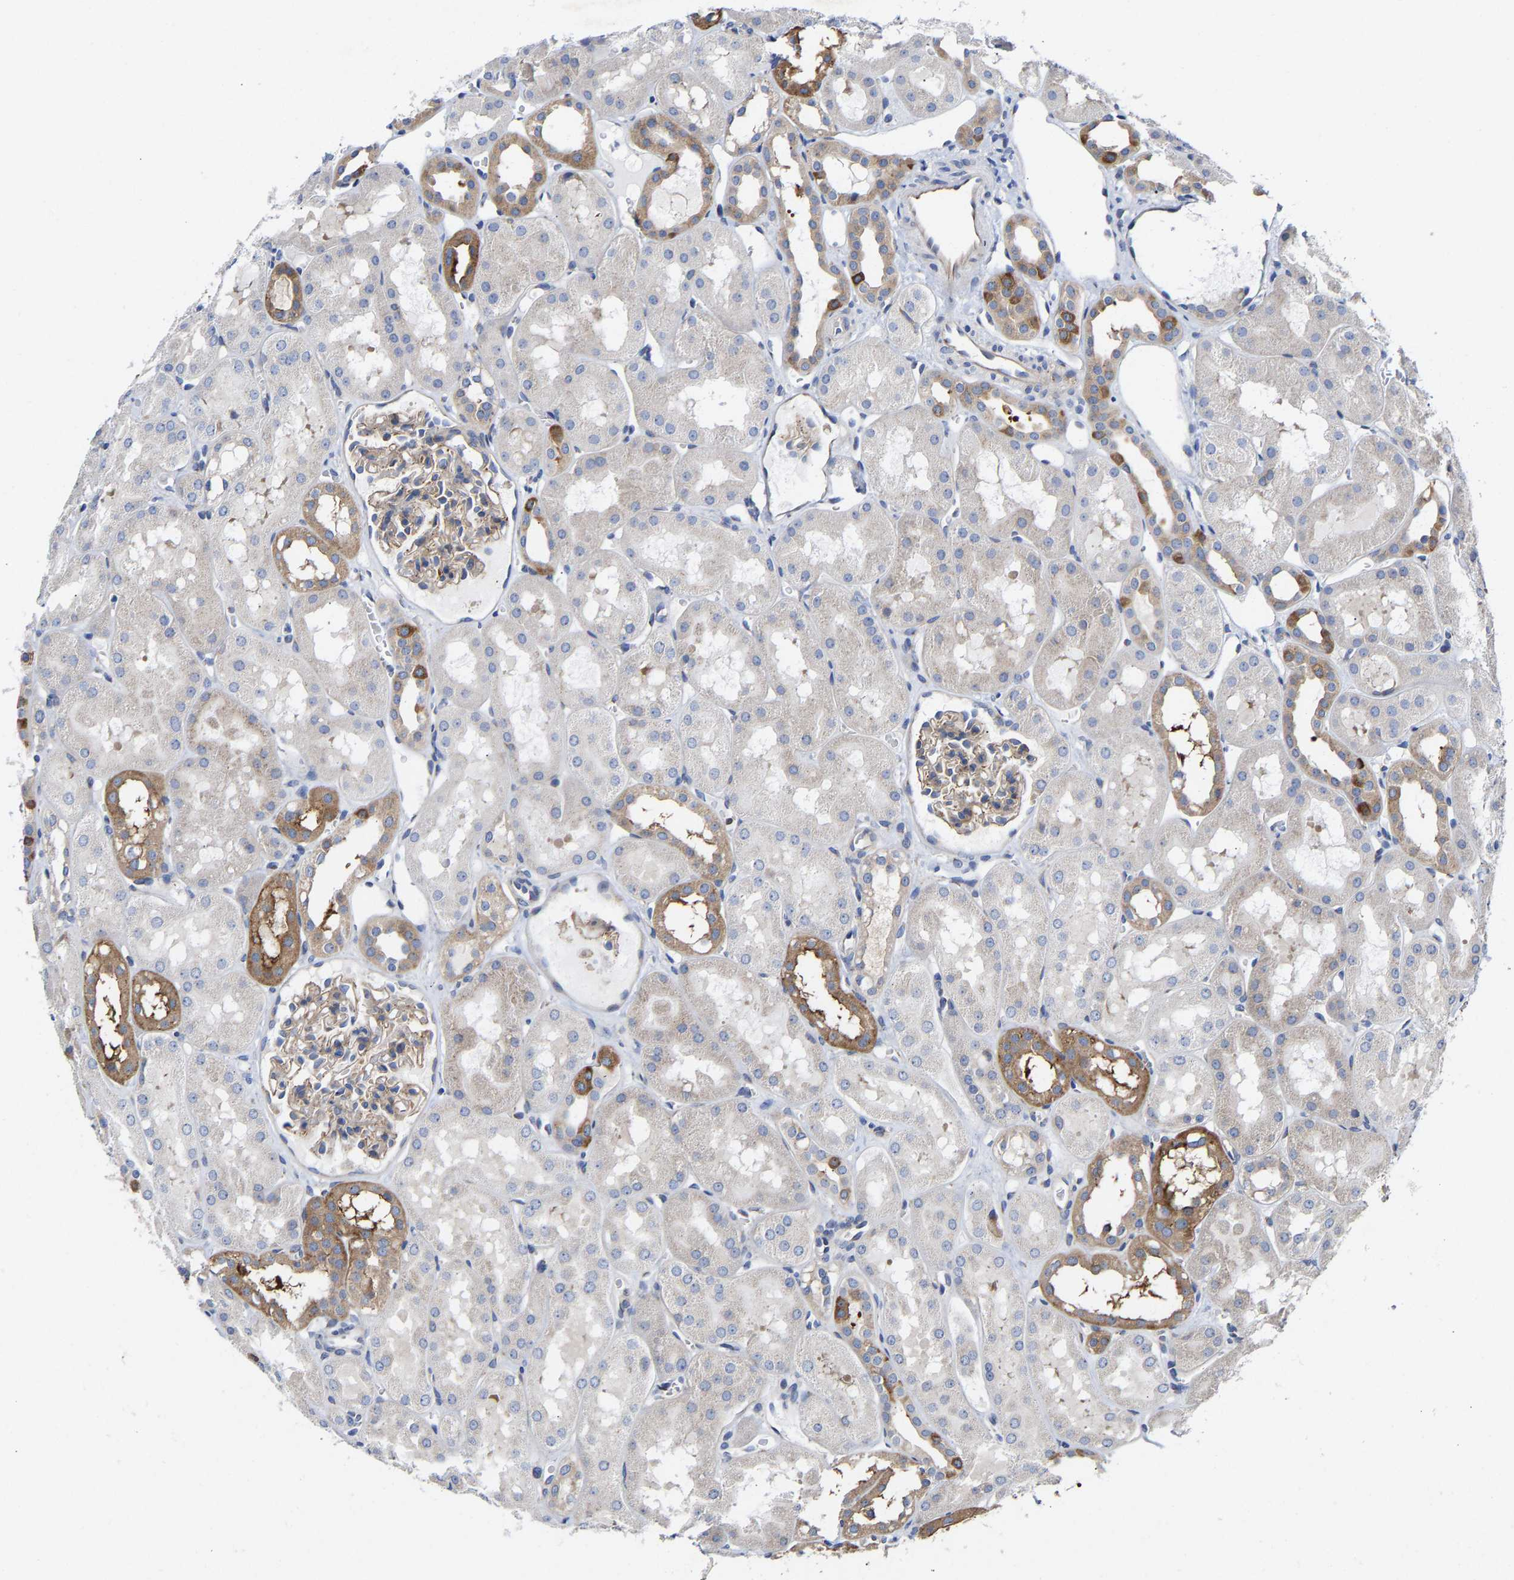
{"staining": {"intensity": "weak", "quantity": ">75%", "location": "cytoplasmic/membranous"}, "tissue": "kidney", "cell_type": "Cells in glomeruli", "image_type": "normal", "snomed": [{"axis": "morphology", "description": "Normal tissue, NOS"}, {"axis": "topography", "description": "Kidney"}, {"axis": "topography", "description": "Urinary bladder"}], "caption": "Immunohistochemical staining of normal human kidney shows >75% levels of weak cytoplasmic/membranous protein expression in about >75% of cells in glomeruli.", "gene": "PPP1R15A", "patient": {"sex": "male", "age": 16}}